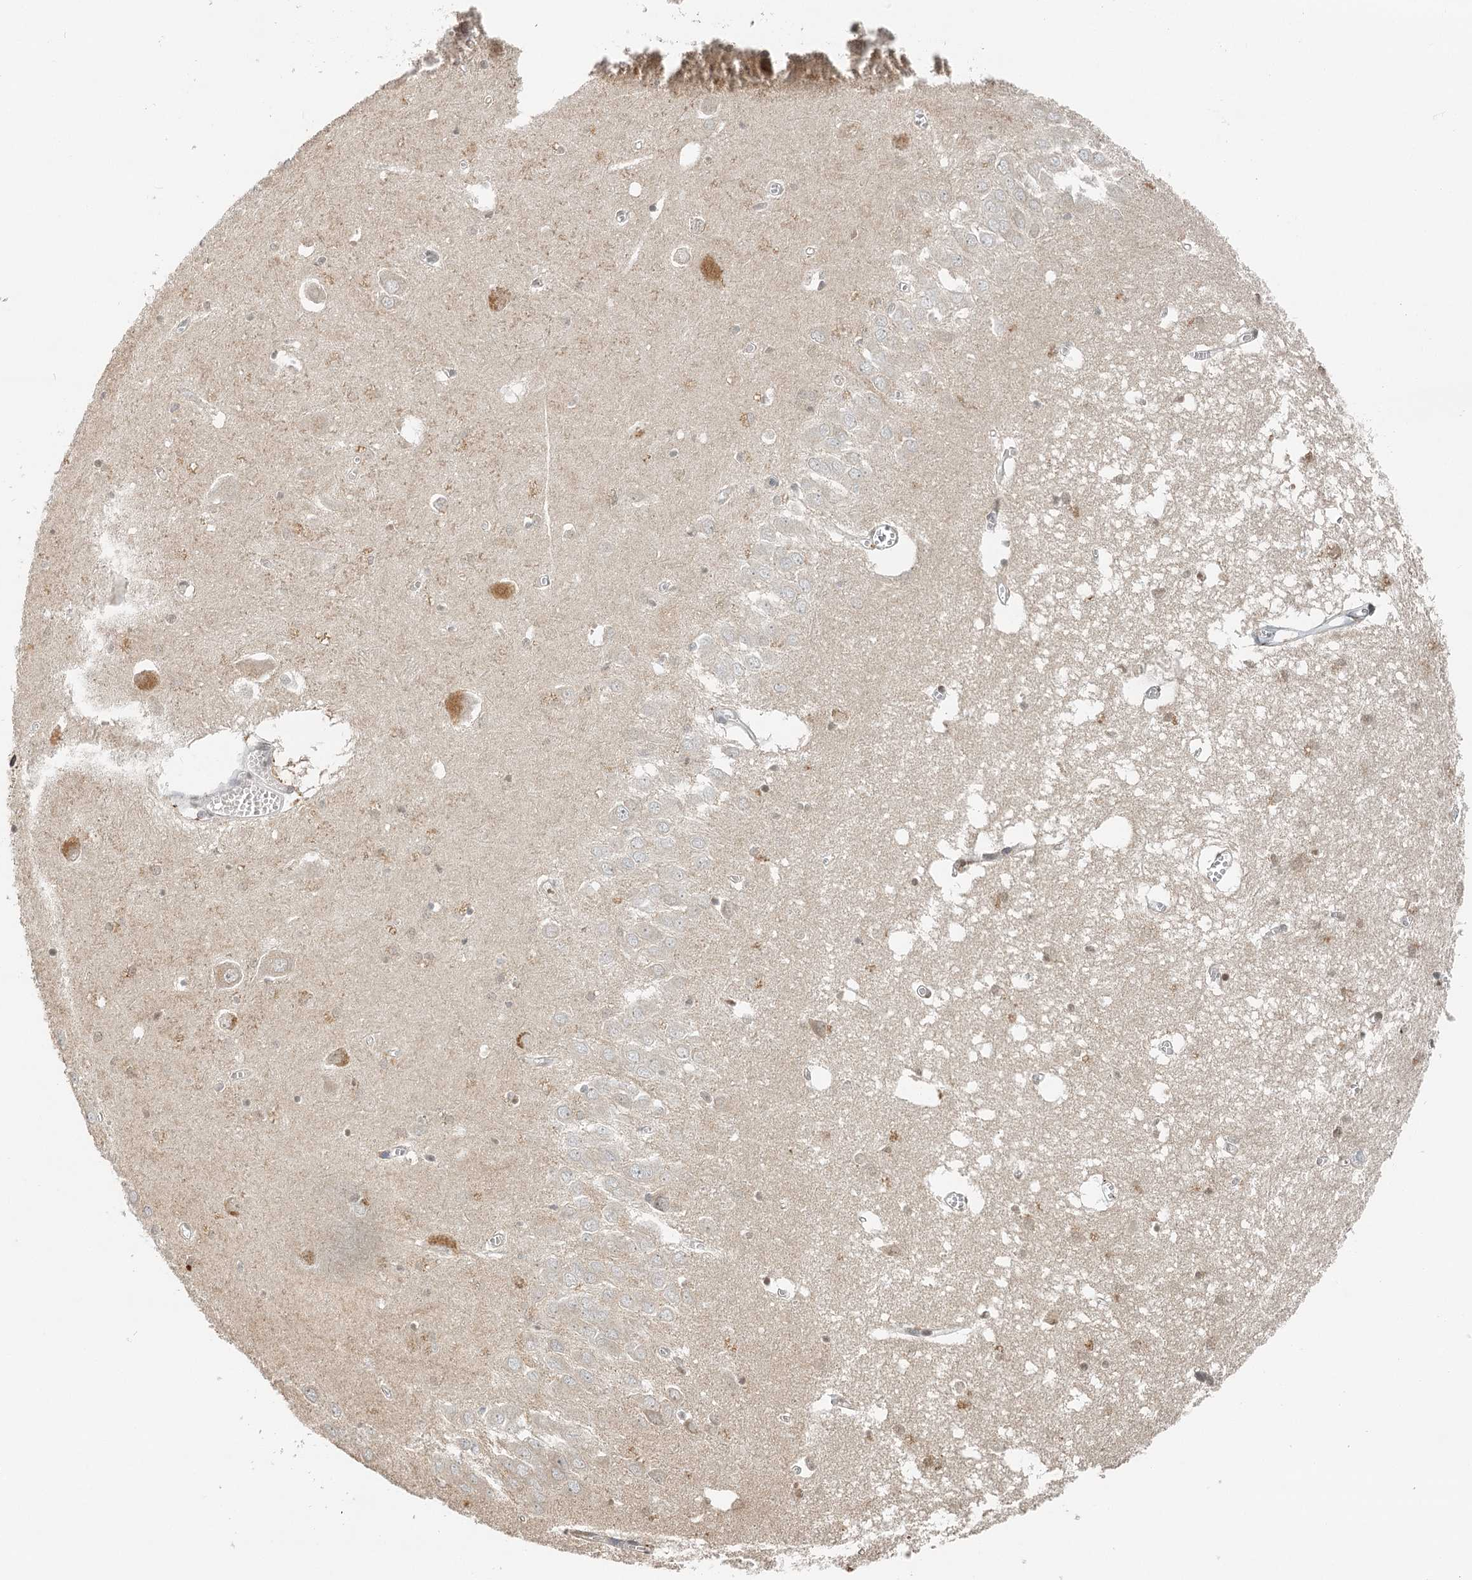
{"staining": {"intensity": "weak", "quantity": "<25%", "location": "cytoplasmic/membranous"}, "tissue": "hippocampus", "cell_type": "Glial cells", "image_type": "normal", "snomed": [{"axis": "morphology", "description": "Normal tissue, NOS"}, {"axis": "topography", "description": "Hippocampus"}], "caption": "A micrograph of hippocampus stained for a protein demonstrates no brown staining in glial cells. (DAB IHC visualized using brightfield microscopy, high magnification).", "gene": "VSIG1", "patient": {"sex": "male", "age": 70}}